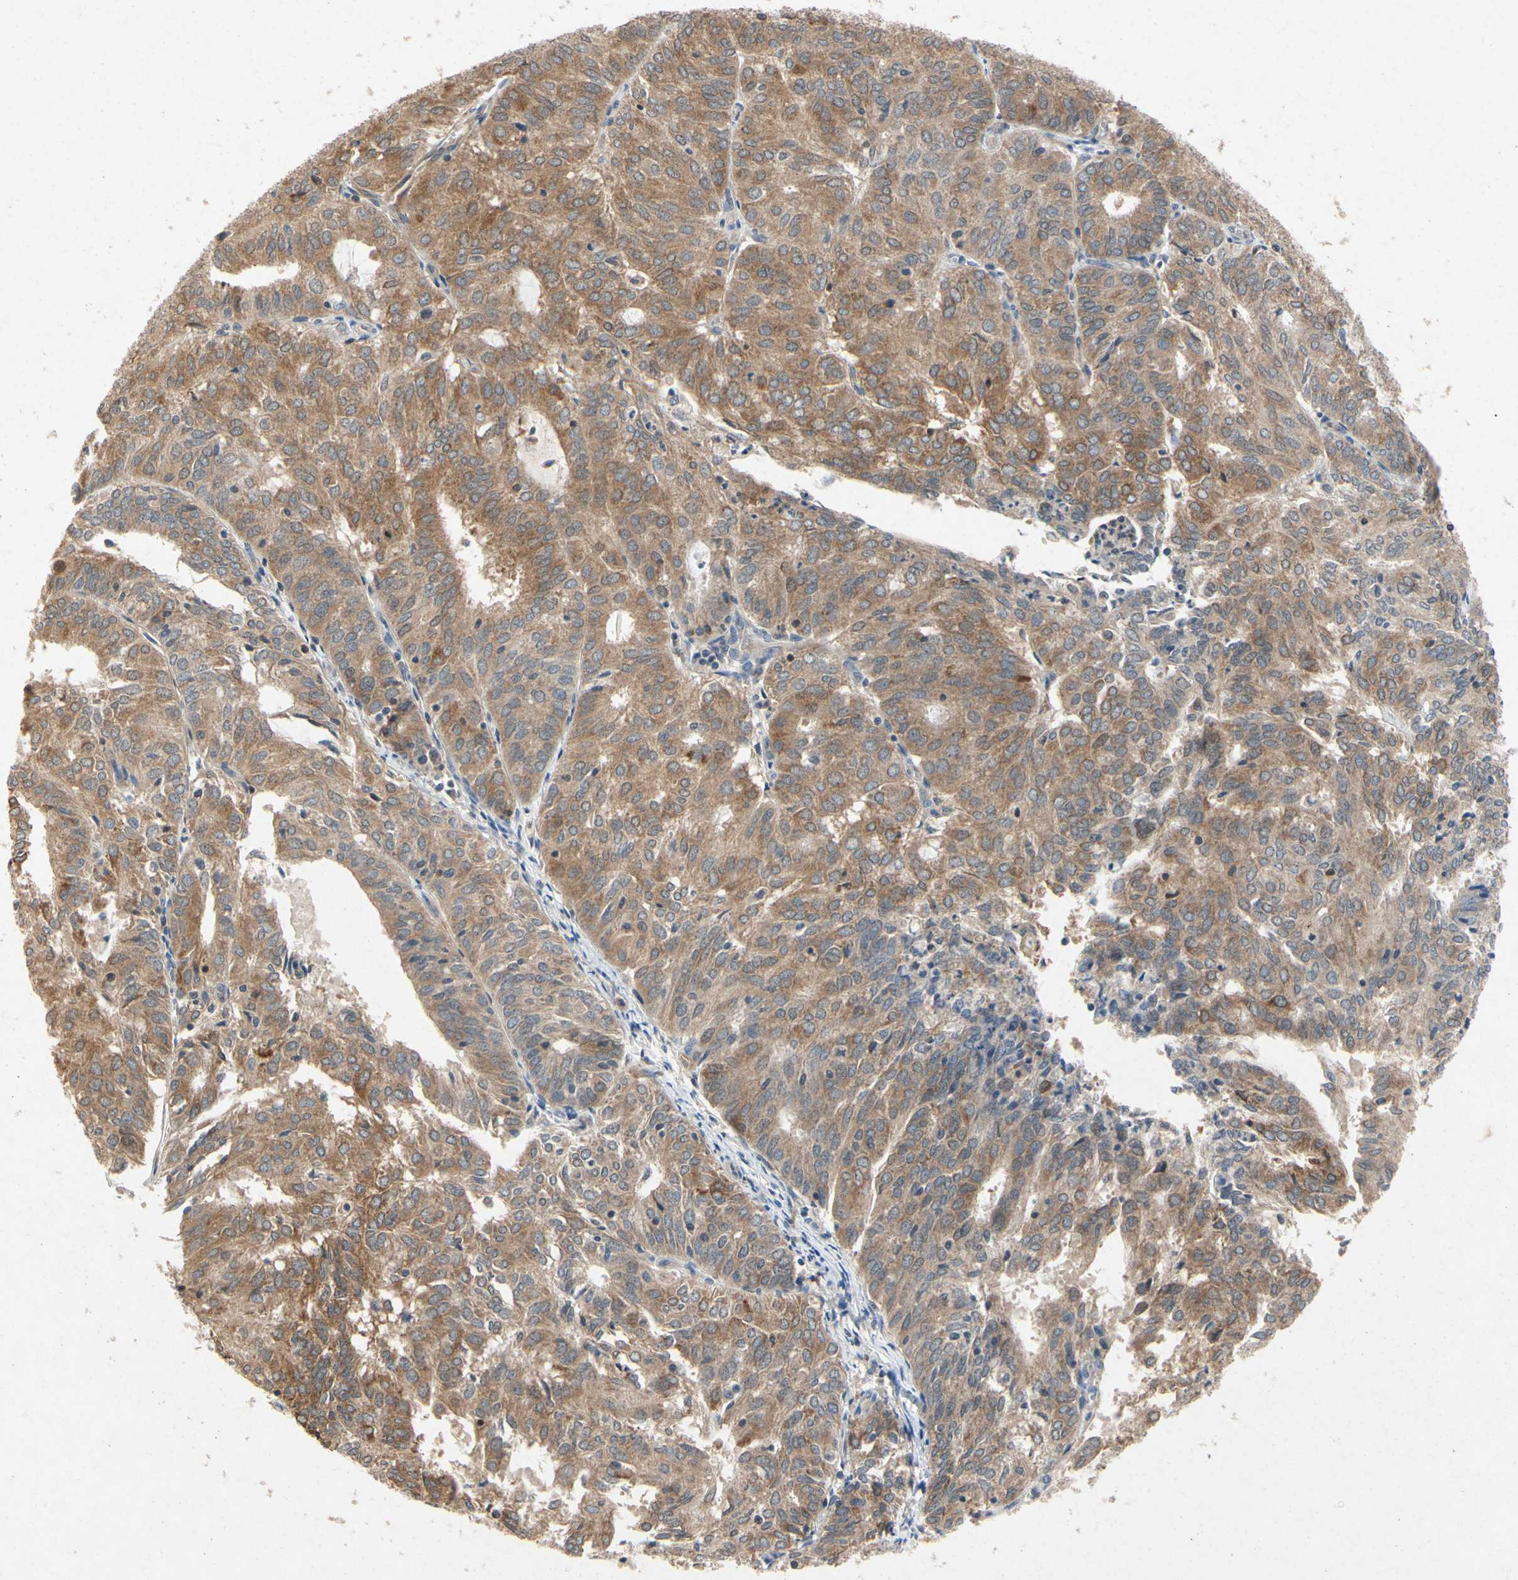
{"staining": {"intensity": "moderate", "quantity": ">75%", "location": "cytoplasmic/membranous"}, "tissue": "endometrial cancer", "cell_type": "Tumor cells", "image_type": "cancer", "snomed": [{"axis": "morphology", "description": "Adenocarcinoma, NOS"}, {"axis": "topography", "description": "Uterus"}], "caption": "Immunohistochemistry image of human endometrial adenocarcinoma stained for a protein (brown), which exhibits medium levels of moderate cytoplasmic/membranous positivity in about >75% of tumor cells.", "gene": "RPS6KA1", "patient": {"sex": "female", "age": 60}}